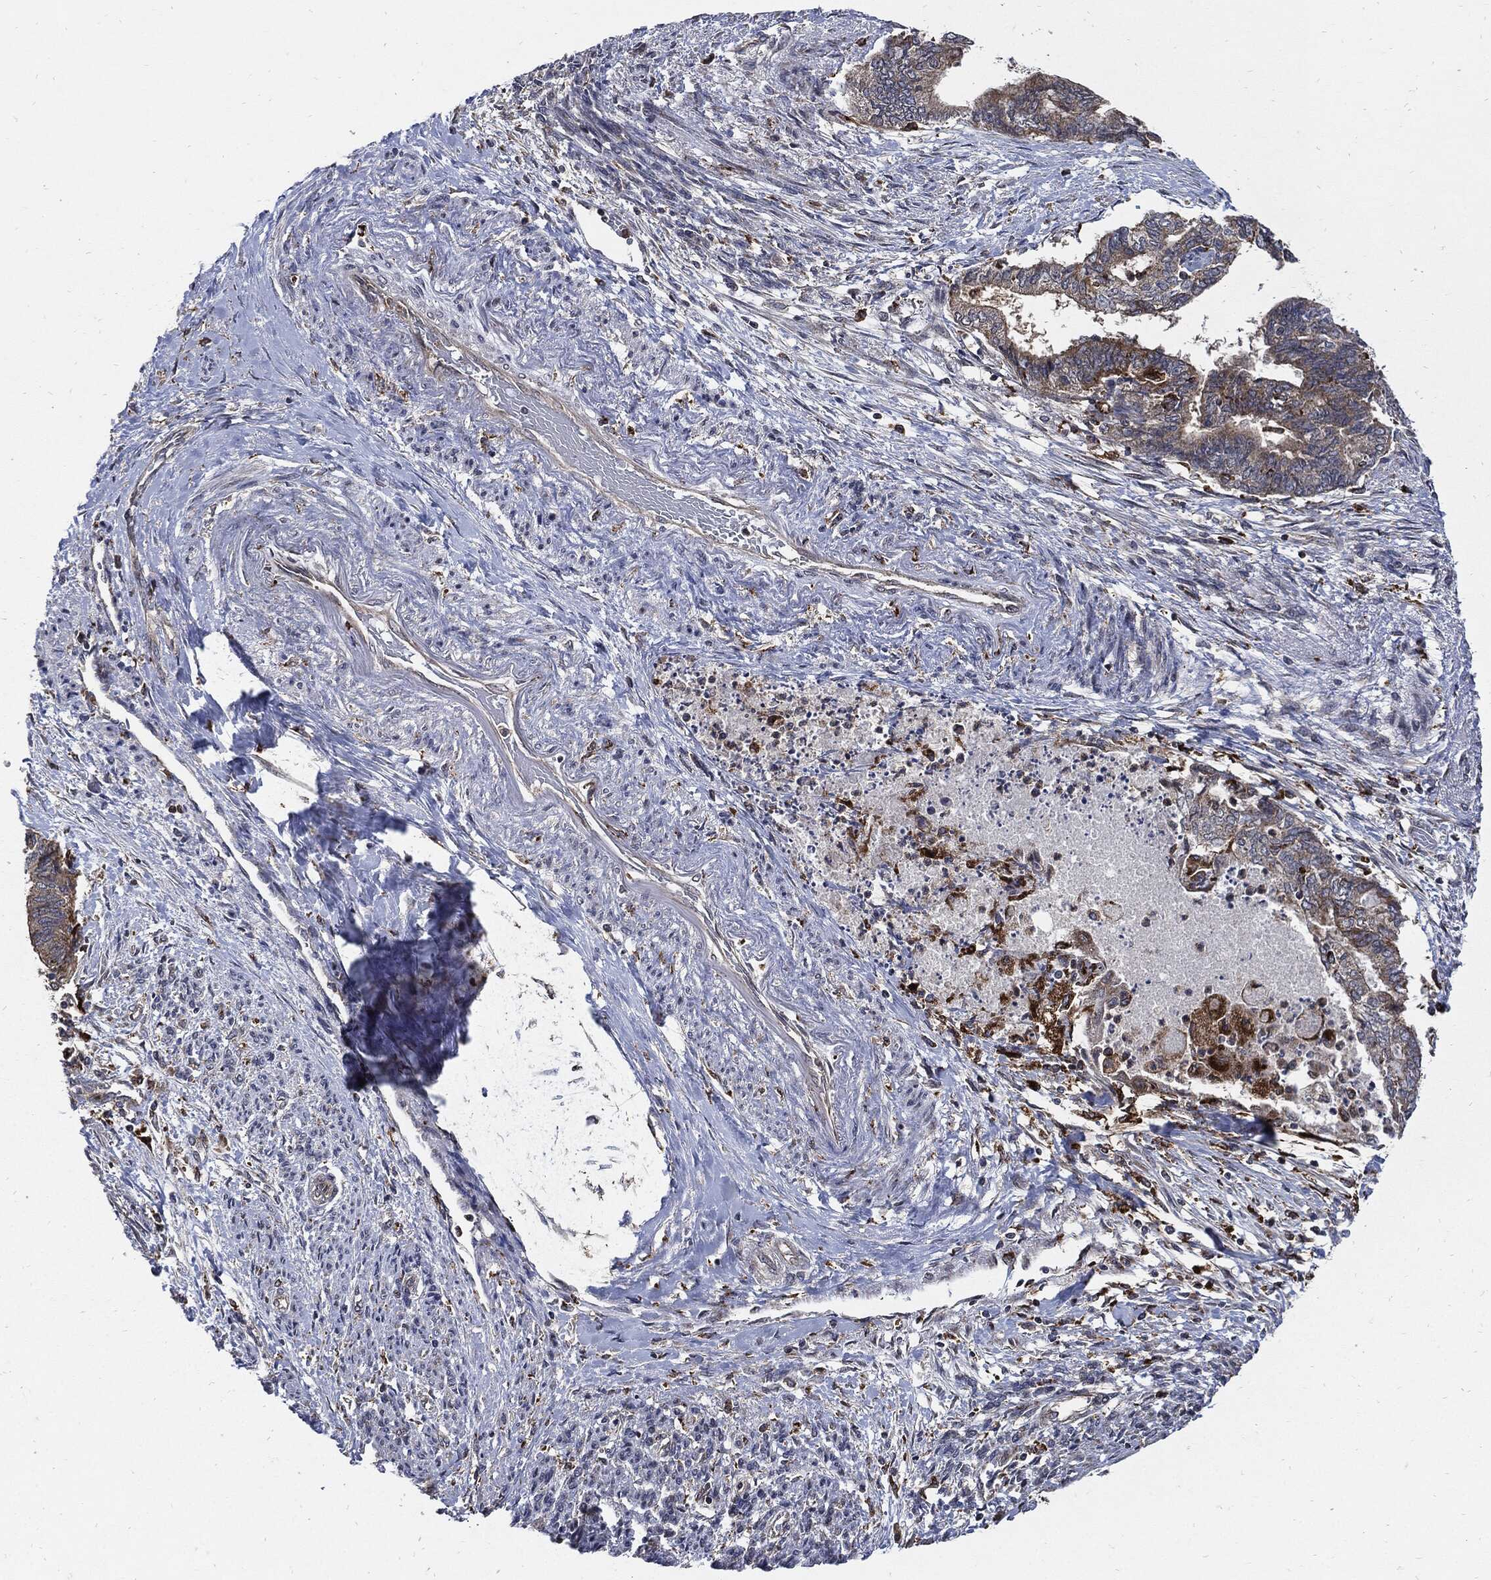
{"staining": {"intensity": "weak", "quantity": "<25%", "location": "cytoplasmic/membranous"}, "tissue": "endometrial cancer", "cell_type": "Tumor cells", "image_type": "cancer", "snomed": [{"axis": "morphology", "description": "Adenocarcinoma, NOS"}, {"axis": "topography", "description": "Endometrium"}], "caption": "There is no significant expression in tumor cells of endometrial cancer (adenocarcinoma). (Stains: DAB immunohistochemistry (IHC) with hematoxylin counter stain, Microscopy: brightfield microscopy at high magnification).", "gene": "SLC31A2", "patient": {"sex": "female", "age": 65}}